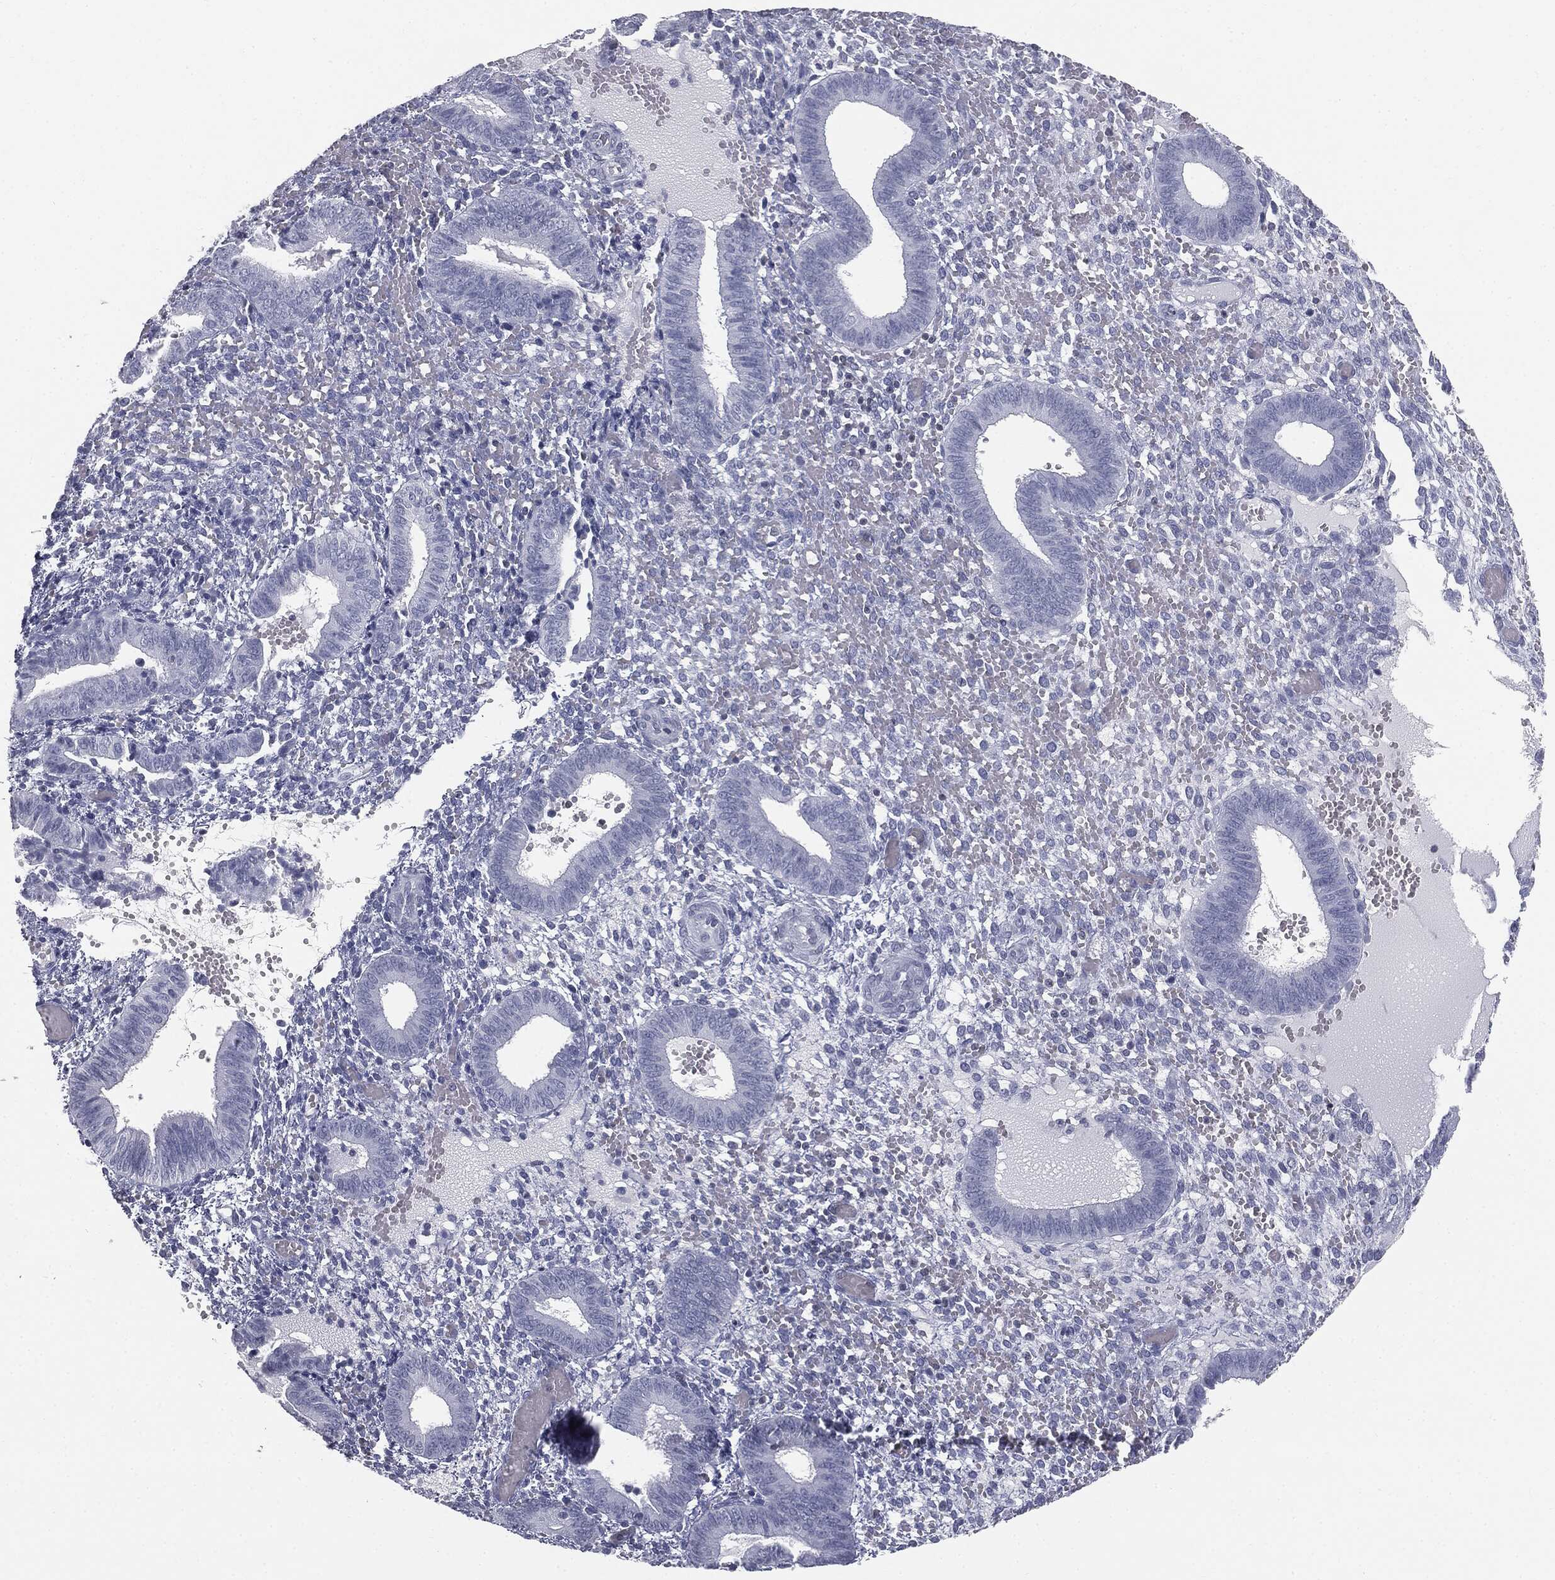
{"staining": {"intensity": "negative", "quantity": "none", "location": "none"}, "tissue": "endometrium", "cell_type": "Cells in endometrial stroma", "image_type": "normal", "snomed": [{"axis": "morphology", "description": "Normal tissue, NOS"}, {"axis": "topography", "description": "Endometrium"}], "caption": "Cells in endometrial stroma show no significant expression in normal endometrium. Brightfield microscopy of immunohistochemistry (IHC) stained with DAB (brown) and hematoxylin (blue), captured at high magnification.", "gene": "ALDOB", "patient": {"sex": "female", "age": 42}}